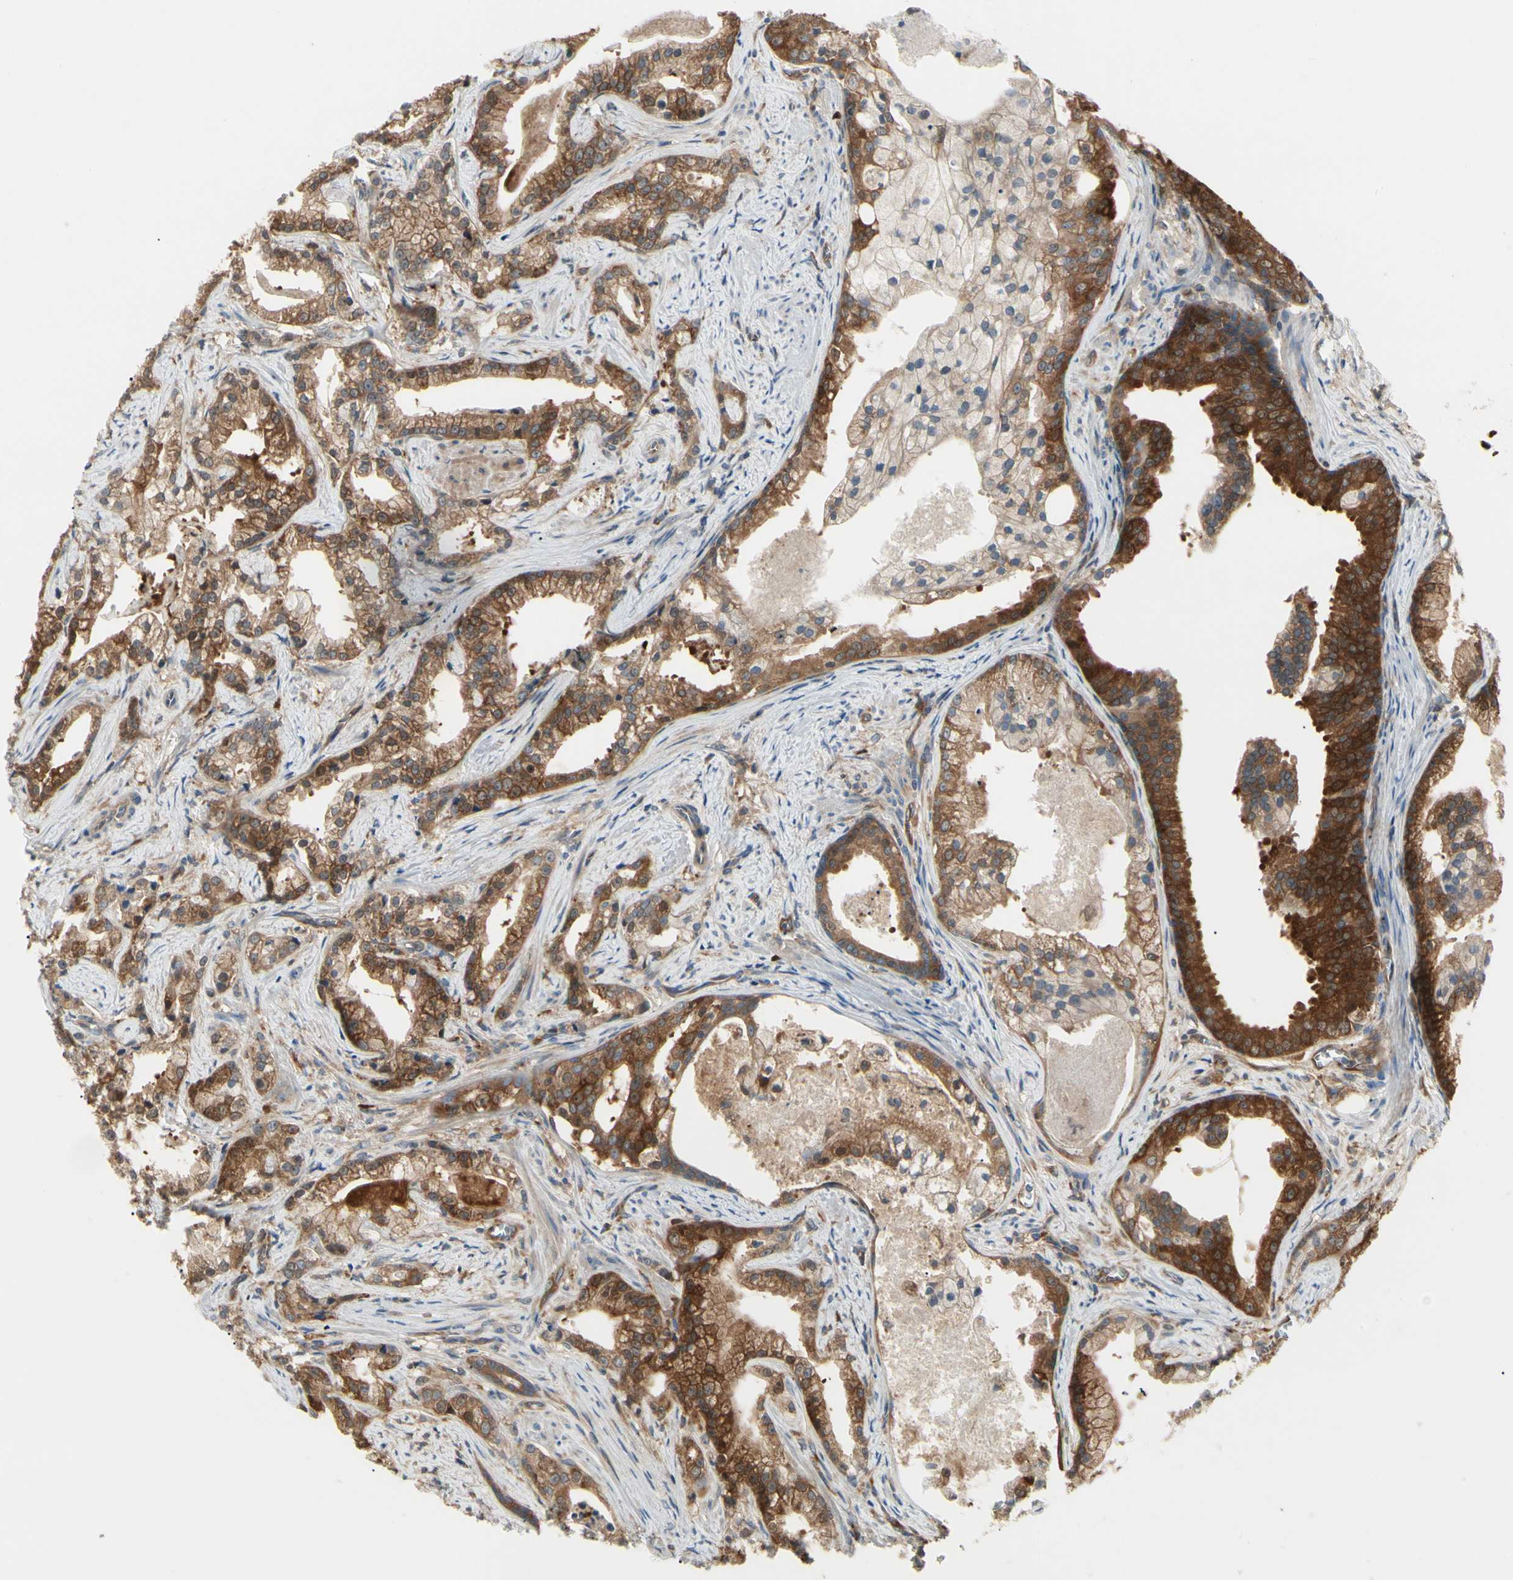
{"staining": {"intensity": "strong", "quantity": ">75%", "location": "cytoplasmic/membranous"}, "tissue": "prostate cancer", "cell_type": "Tumor cells", "image_type": "cancer", "snomed": [{"axis": "morphology", "description": "Adenocarcinoma, Low grade"}, {"axis": "topography", "description": "Prostate"}], "caption": "Protein staining by immunohistochemistry demonstrates strong cytoplasmic/membranous positivity in approximately >75% of tumor cells in prostate low-grade adenocarcinoma.", "gene": "NME1-NME2", "patient": {"sex": "male", "age": 59}}